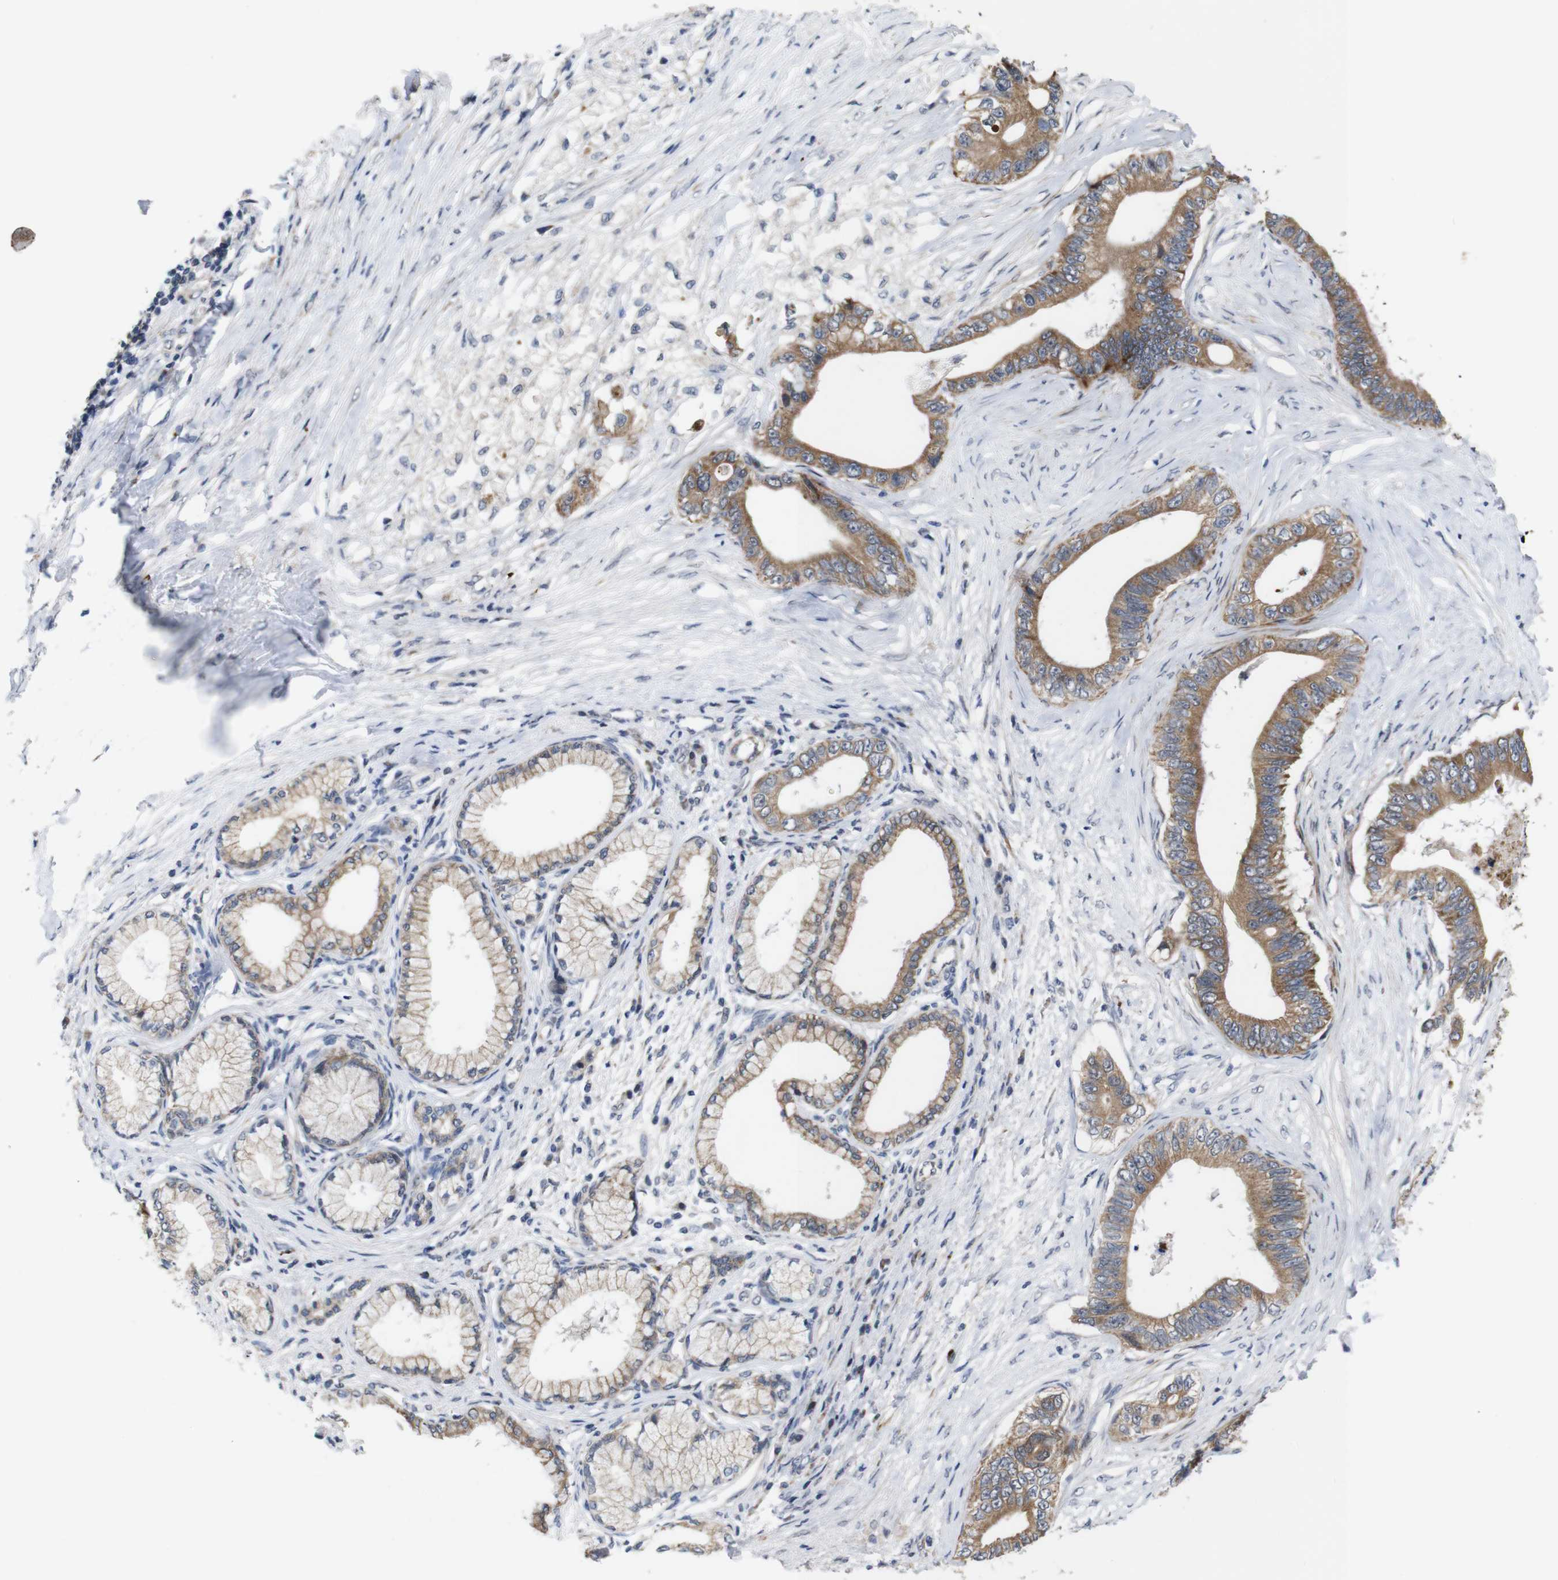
{"staining": {"intensity": "moderate", "quantity": ">75%", "location": "cytoplasmic/membranous"}, "tissue": "pancreatic cancer", "cell_type": "Tumor cells", "image_type": "cancer", "snomed": [{"axis": "morphology", "description": "Adenocarcinoma, NOS"}, {"axis": "topography", "description": "Pancreas"}], "caption": "Pancreatic cancer (adenocarcinoma) stained with a protein marker demonstrates moderate staining in tumor cells.", "gene": "ATP7B", "patient": {"sex": "male", "age": 77}}